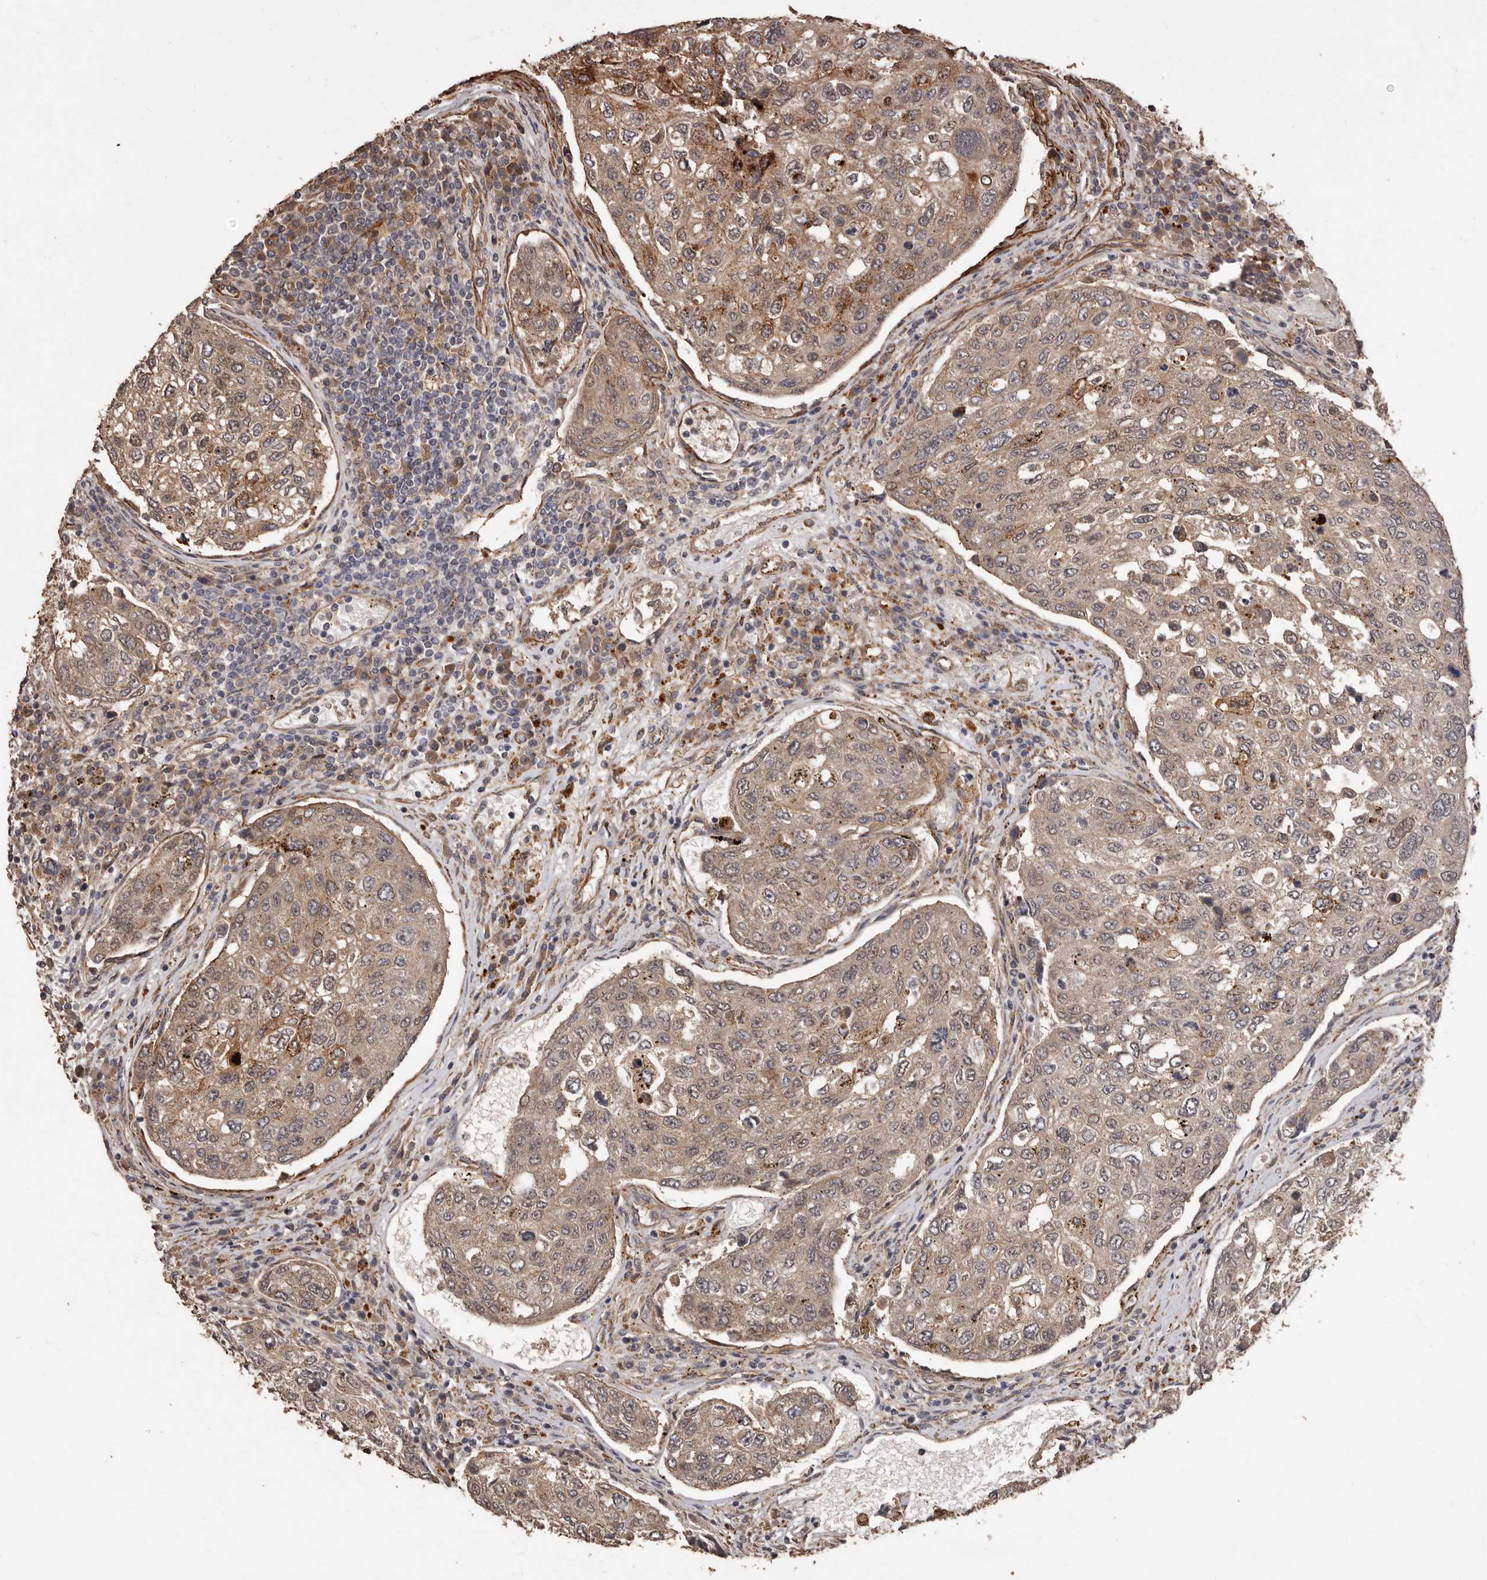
{"staining": {"intensity": "weak", "quantity": ">75%", "location": "cytoplasmic/membranous,nuclear"}, "tissue": "urothelial cancer", "cell_type": "Tumor cells", "image_type": "cancer", "snomed": [{"axis": "morphology", "description": "Urothelial carcinoma, High grade"}, {"axis": "topography", "description": "Lymph node"}, {"axis": "topography", "description": "Urinary bladder"}], "caption": "High-magnification brightfield microscopy of urothelial cancer stained with DAB (brown) and counterstained with hematoxylin (blue). tumor cells exhibit weak cytoplasmic/membranous and nuclear staining is present in approximately>75% of cells.", "gene": "BRAT1", "patient": {"sex": "male", "age": 51}}